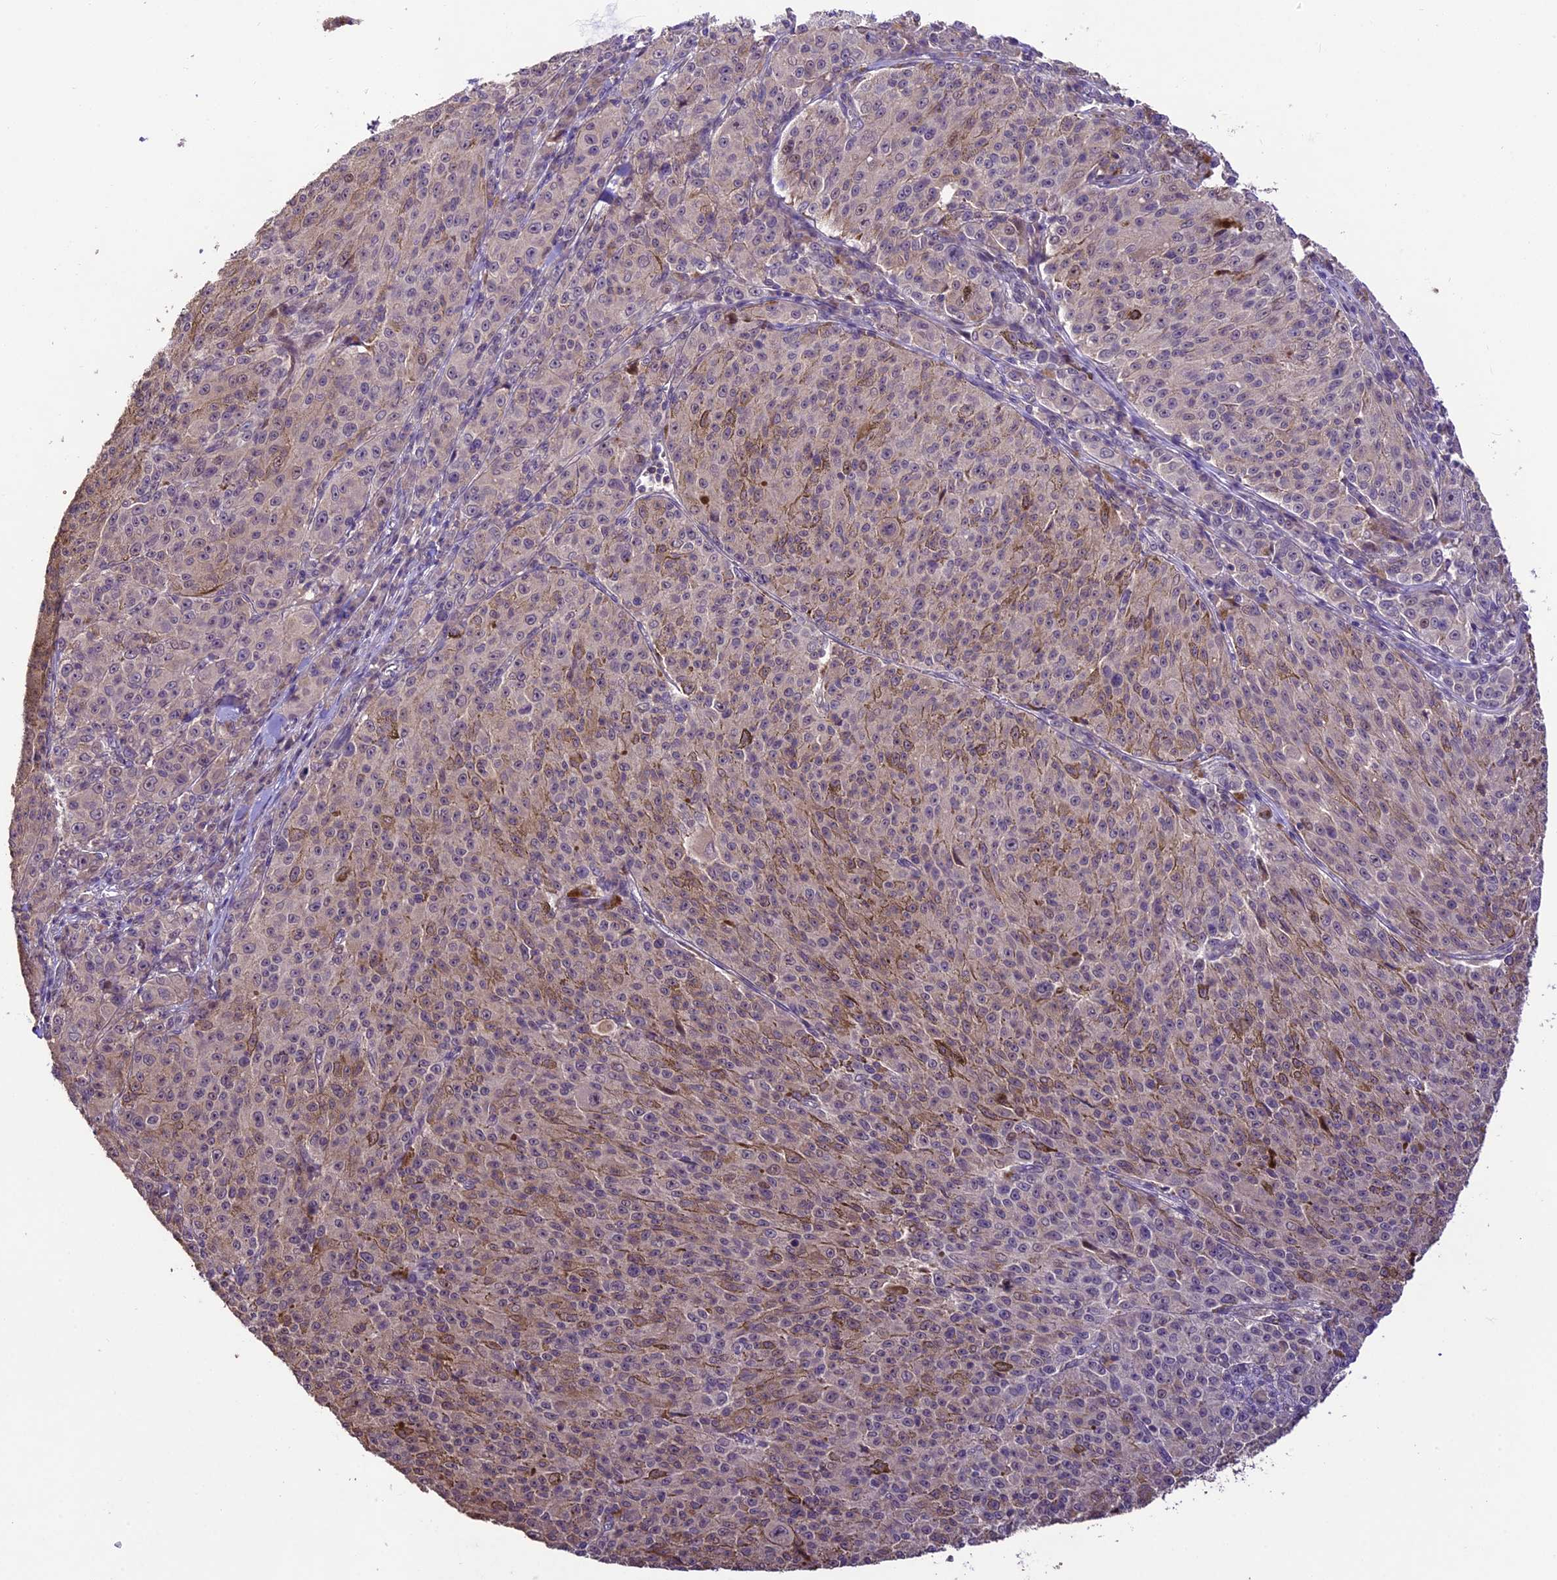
{"staining": {"intensity": "weak", "quantity": "<25%", "location": "cytoplasmic/membranous"}, "tissue": "melanoma", "cell_type": "Tumor cells", "image_type": "cancer", "snomed": [{"axis": "morphology", "description": "Malignant melanoma, NOS"}, {"axis": "topography", "description": "Skin"}], "caption": "Melanoma was stained to show a protein in brown. There is no significant staining in tumor cells.", "gene": "DGKH", "patient": {"sex": "female", "age": 52}}